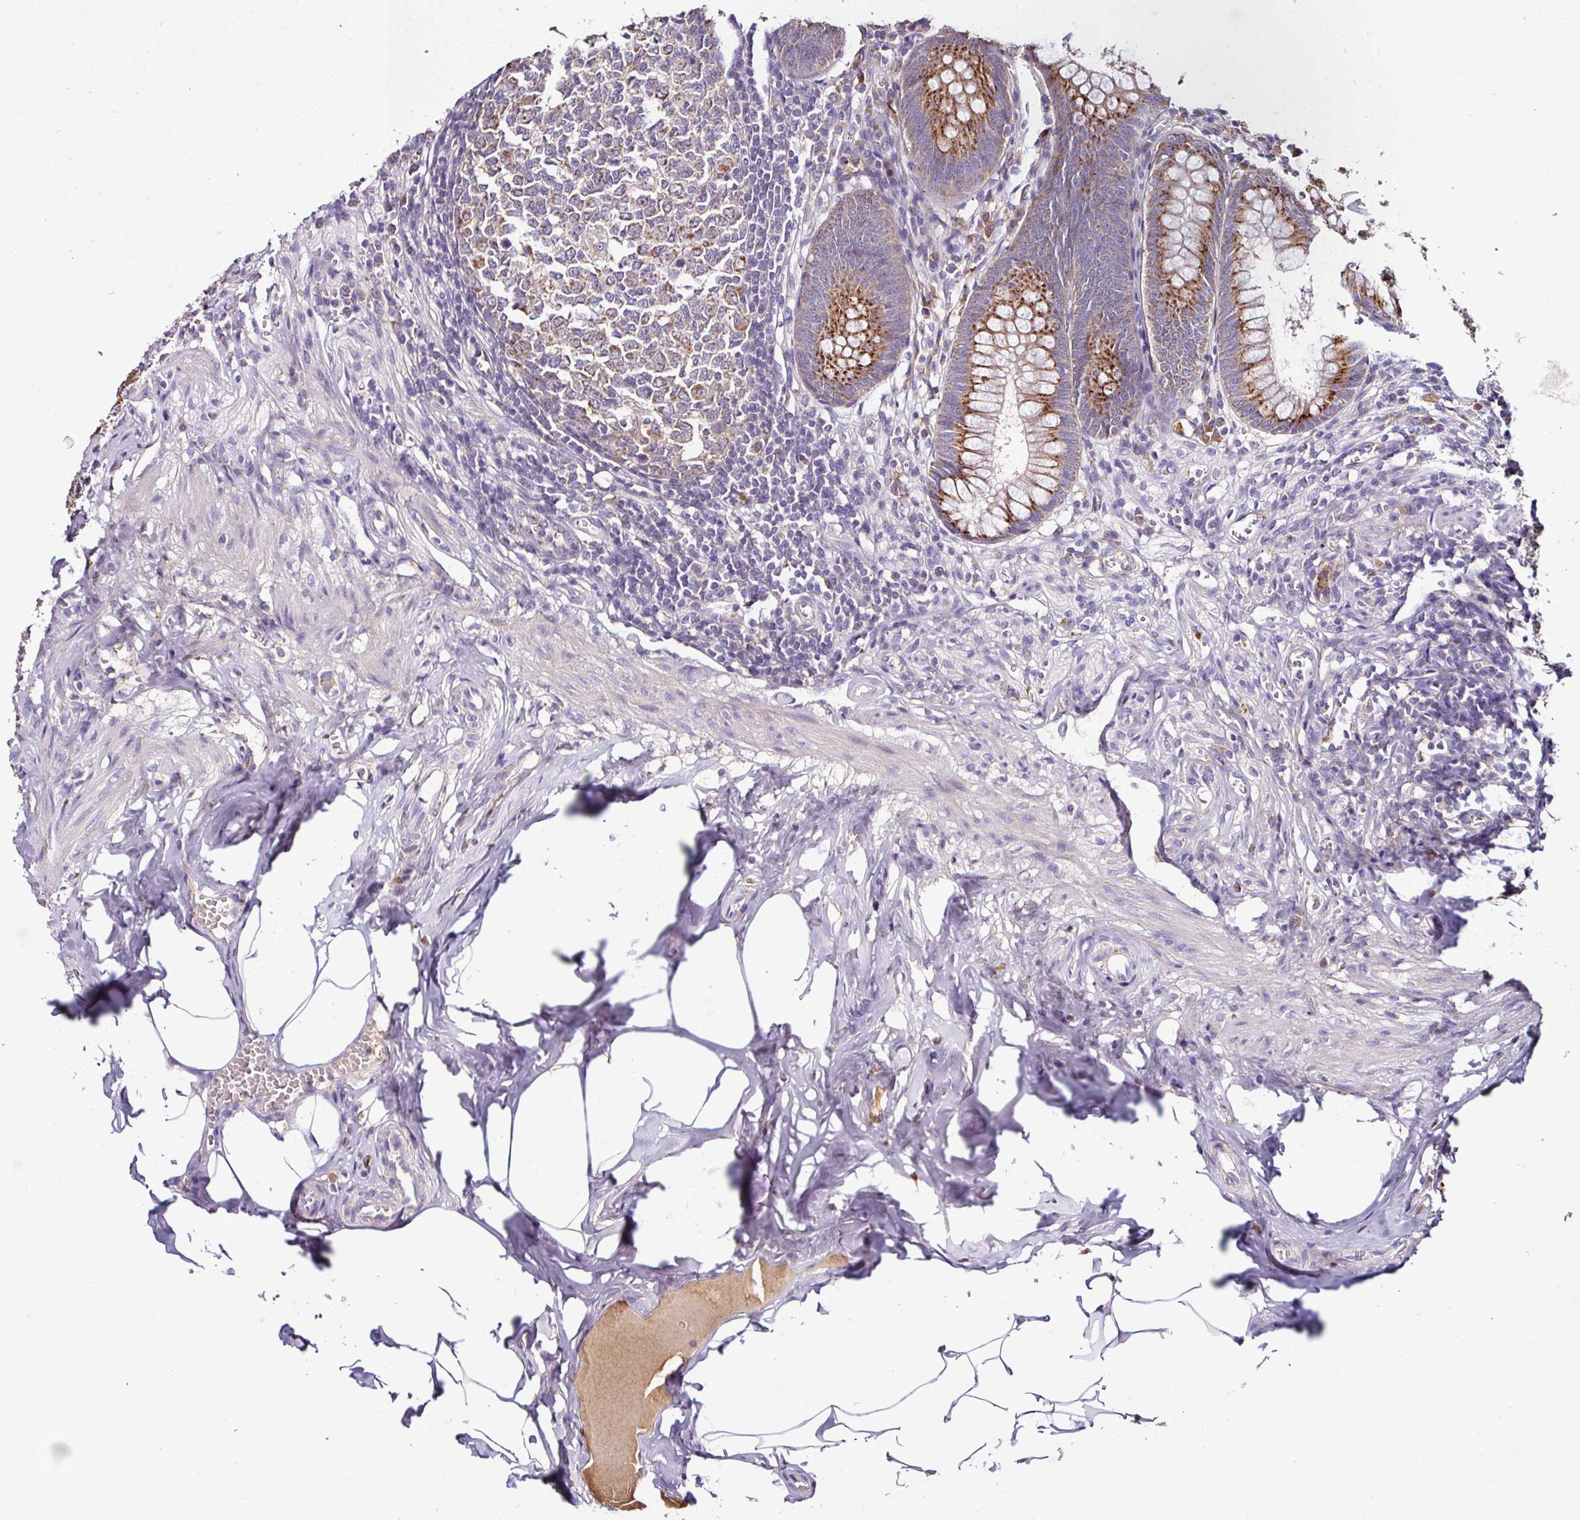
{"staining": {"intensity": "strong", "quantity": ">75%", "location": "cytoplasmic/membranous"}, "tissue": "appendix", "cell_type": "Glandular cells", "image_type": "normal", "snomed": [{"axis": "morphology", "description": "Normal tissue, NOS"}, {"axis": "topography", "description": "Appendix"}], "caption": "Human appendix stained with a brown dye shows strong cytoplasmic/membranous positive positivity in approximately >75% of glandular cells.", "gene": "CPD", "patient": {"sex": "male", "age": 56}}